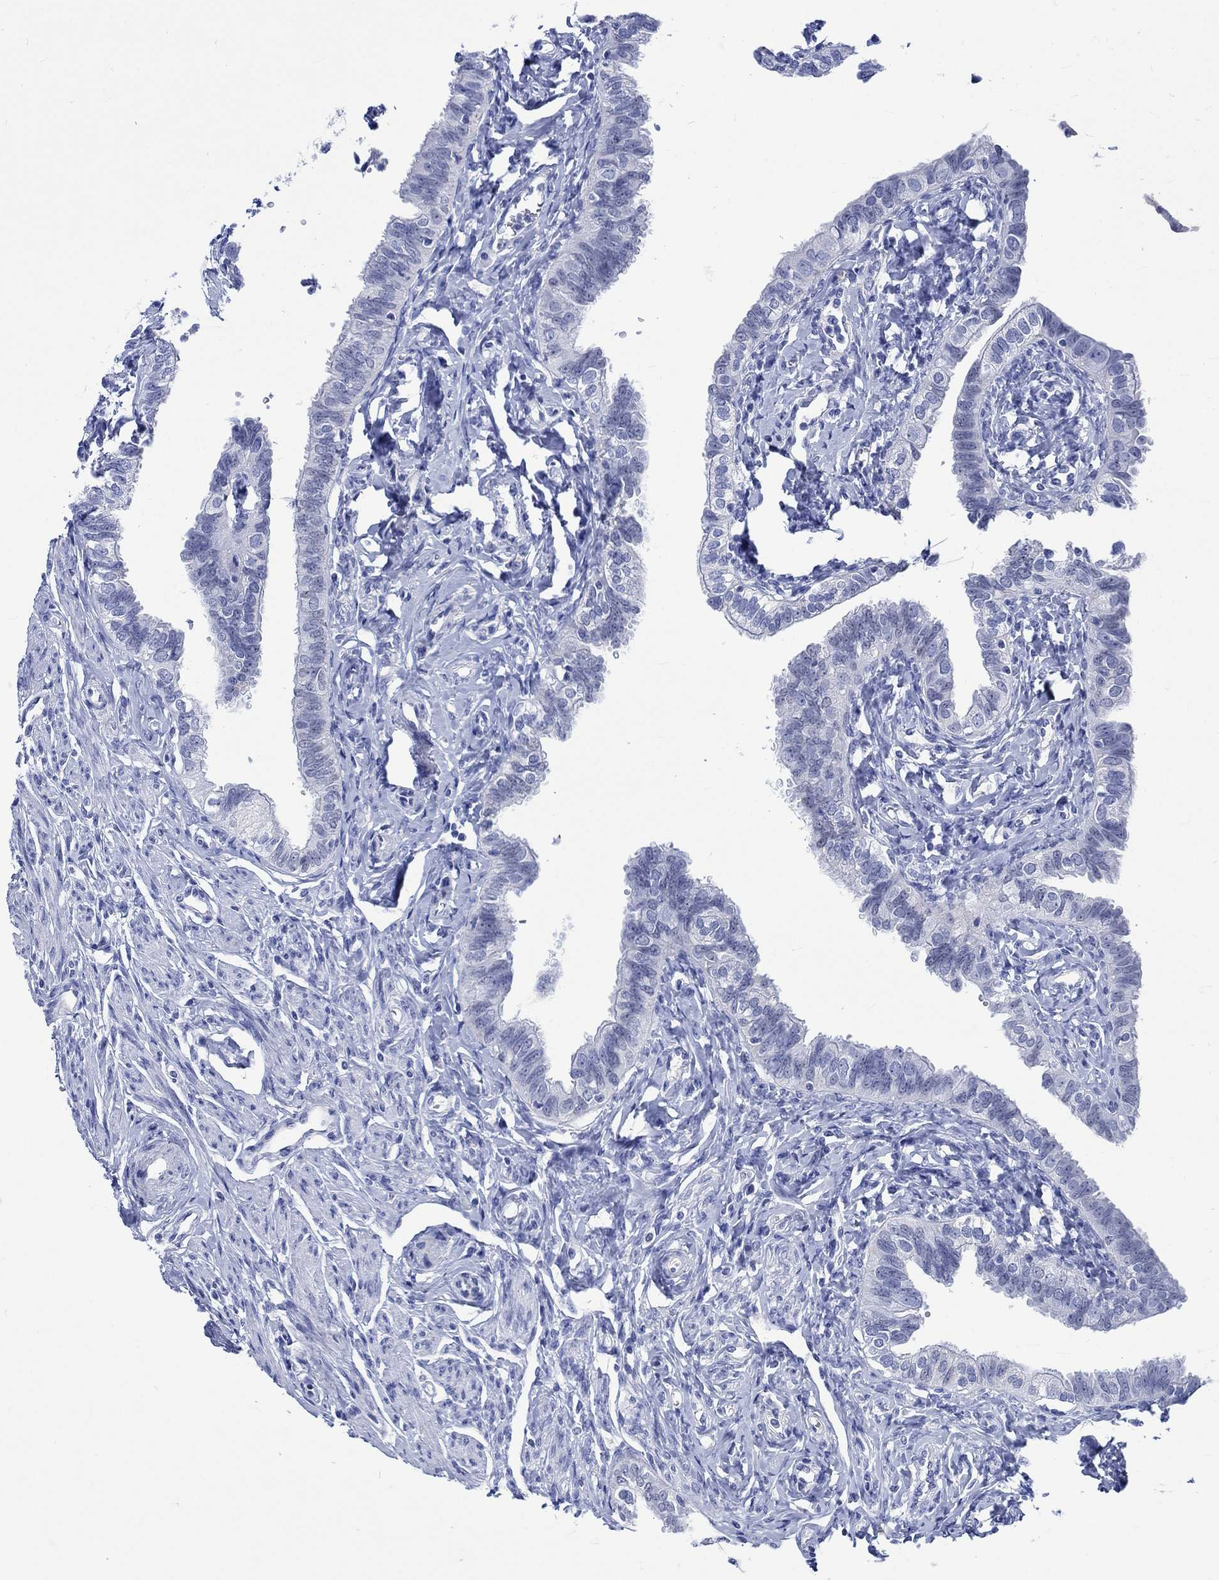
{"staining": {"intensity": "negative", "quantity": "none", "location": "none"}, "tissue": "fallopian tube", "cell_type": "Glandular cells", "image_type": "normal", "snomed": [{"axis": "morphology", "description": "Normal tissue, NOS"}, {"axis": "topography", "description": "Fallopian tube"}], "caption": "Glandular cells are negative for protein expression in unremarkable human fallopian tube. (DAB (3,3'-diaminobenzidine) immunohistochemistry, high magnification).", "gene": "KLHL33", "patient": {"sex": "female", "age": 54}}